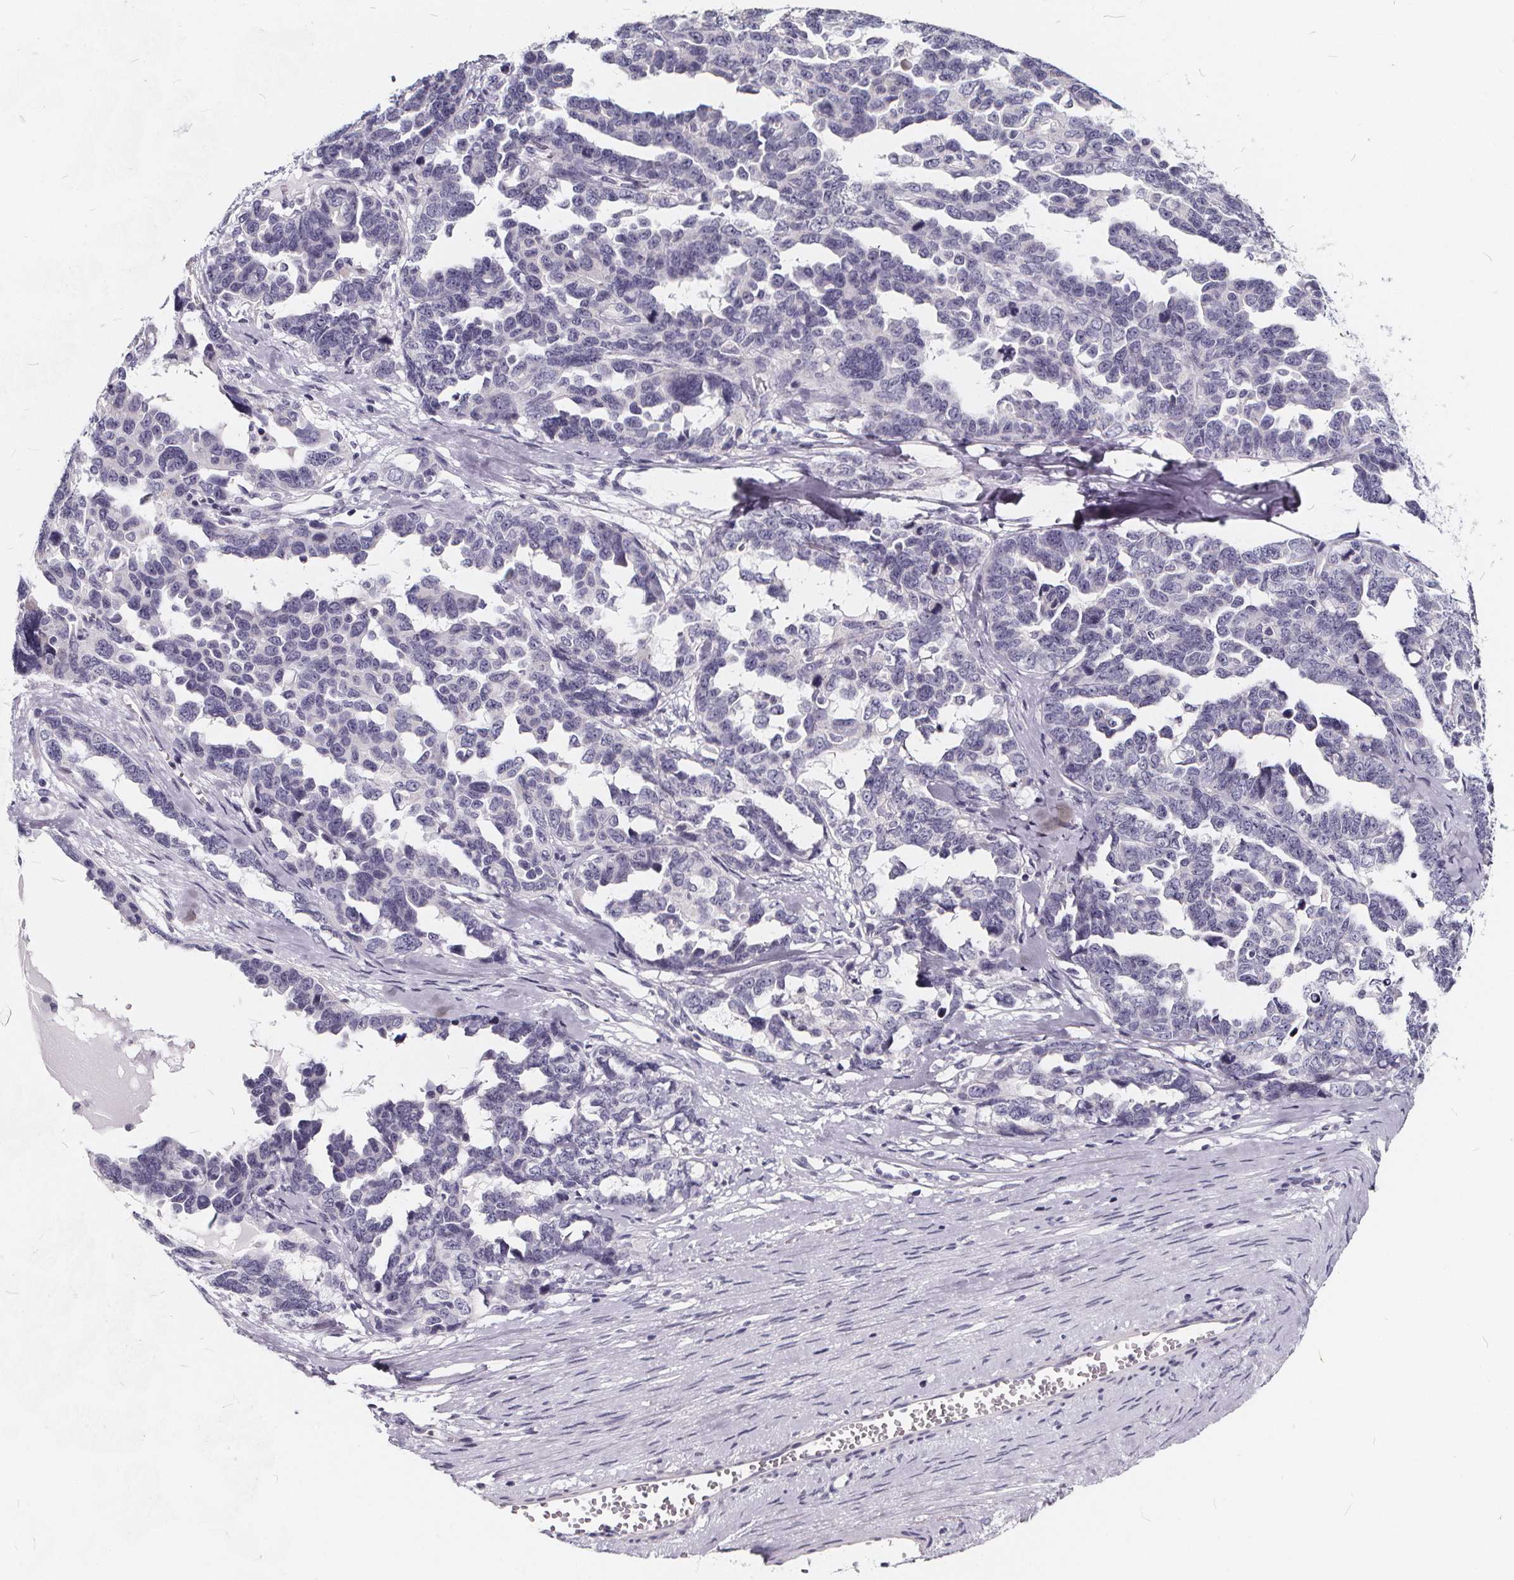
{"staining": {"intensity": "negative", "quantity": "none", "location": "none"}, "tissue": "ovarian cancer", "cell_type": "Tumor cells", "image_type": "cancer", "snomed": [{"axis": "morphology", "description": "Cystadenocarcinoma, serous, NOS"}, {"axis": "topography", "description": "Ovary"}], "caption": "This is an immunohistochemistry (IHC) micrograph of serous cystadenocarcinoma (ovarian). There is no positivity in tumor cells.", "gene": "SPEF2", "patient": {"sex": "female", "age": 69}}